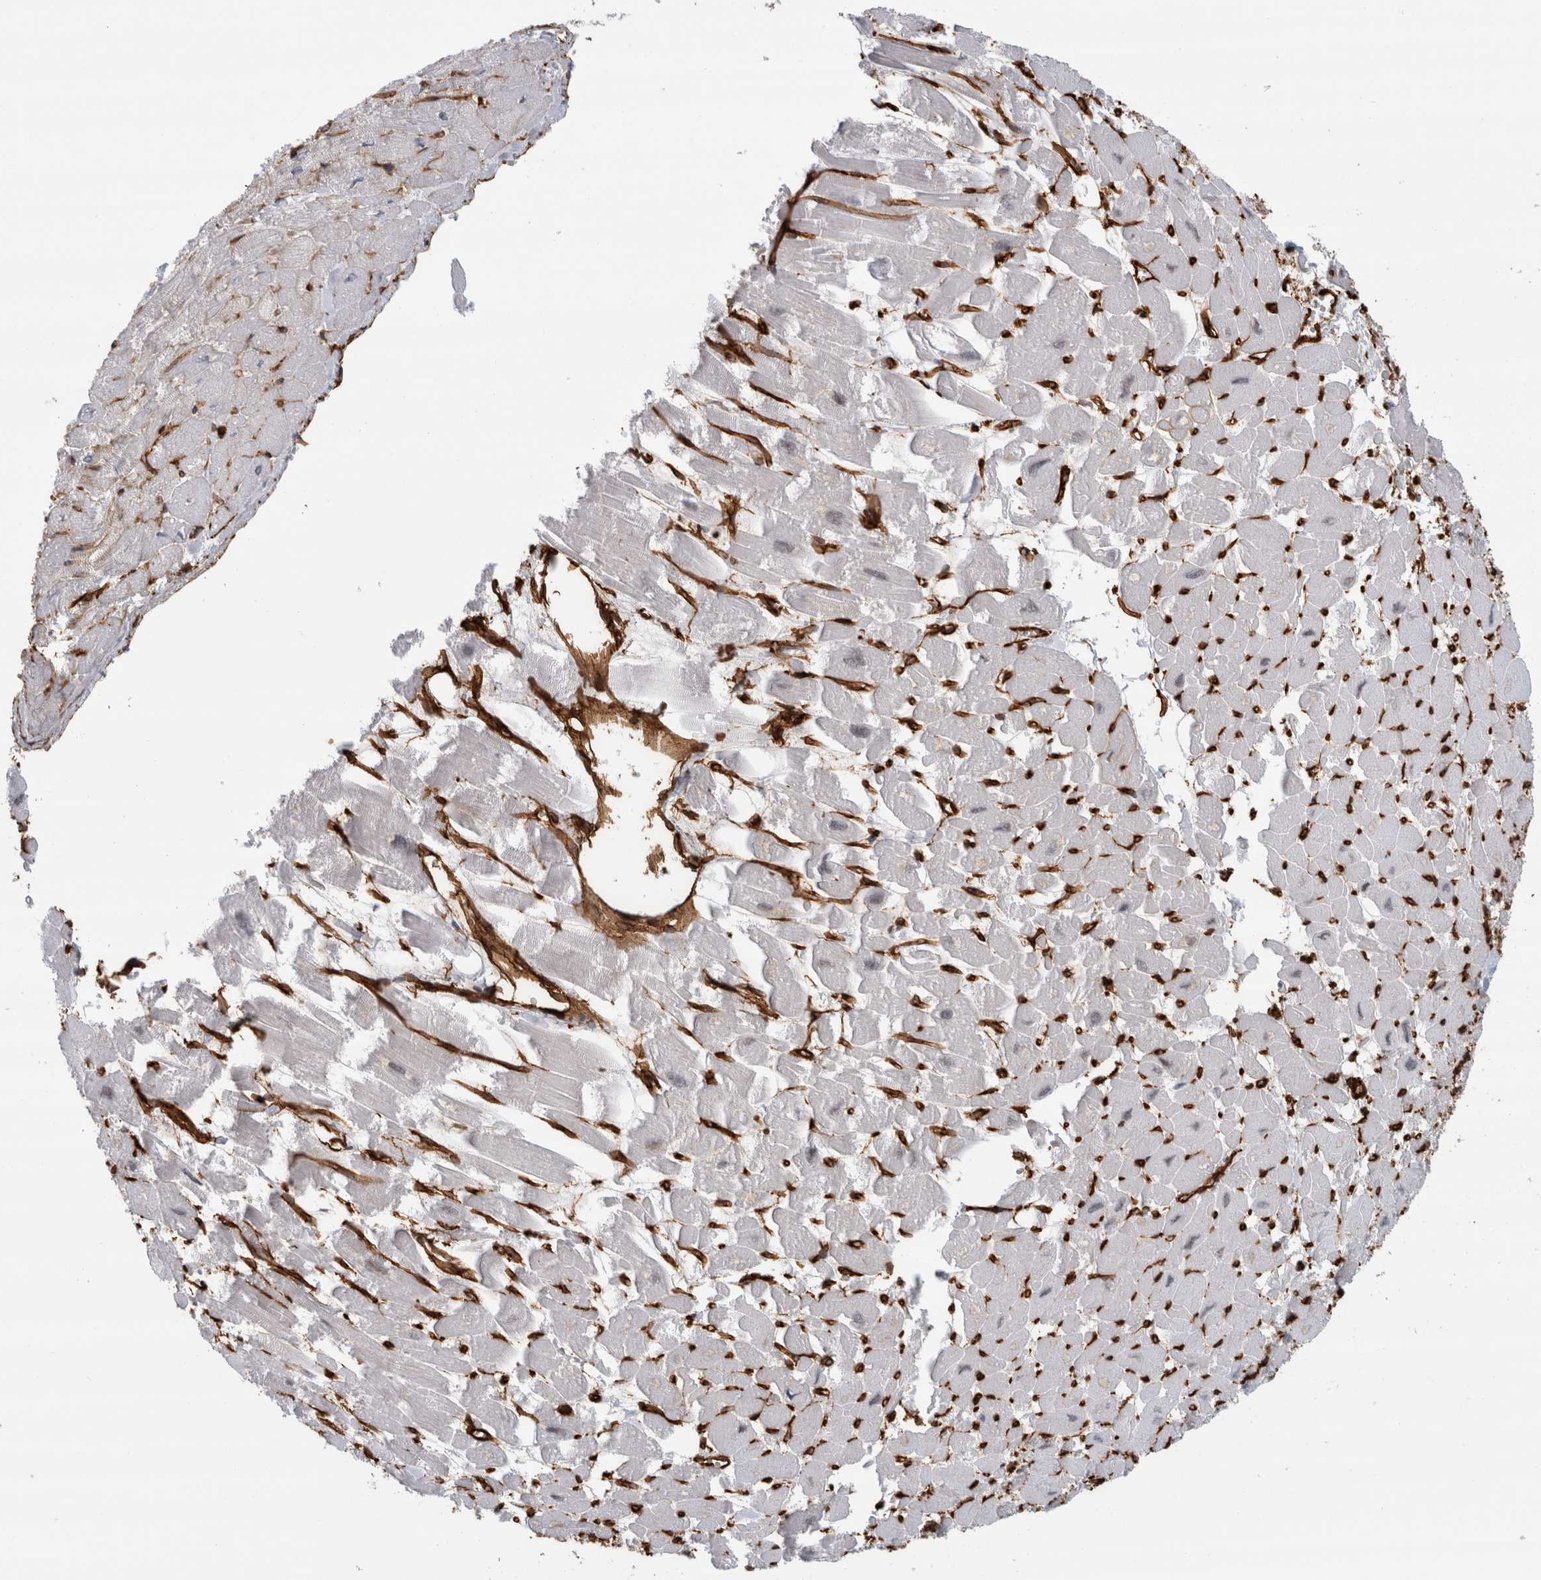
{"staining": {"intensity": "moderate", "quantity": "25%-75%", "location": "cytoplasmic/membranous"}, "tissue": "heart muscle", "cell_type": "Cardiomyocytes", "image_type": "normal", "snomed": [{"axis": "morphology", "description": "Normal tissue, NOS"}, {"axis": "topography", "description": "Heart"}], "caption": "A high-resolution image shows immunohistochemistry (IHC) staining of benign heart muscle, which shows moderate cytoplasmic/membranous positivity in approximately 25%-75% of cardiomyocytes. Using DAB (3,3'-diaminobenzidine) (brown) and hematoxylin (blue) stains, captured at high magnification using brightfield microscopy.", "gene": "AHNAK", "patient": {"sex": "male", "age": 54}}